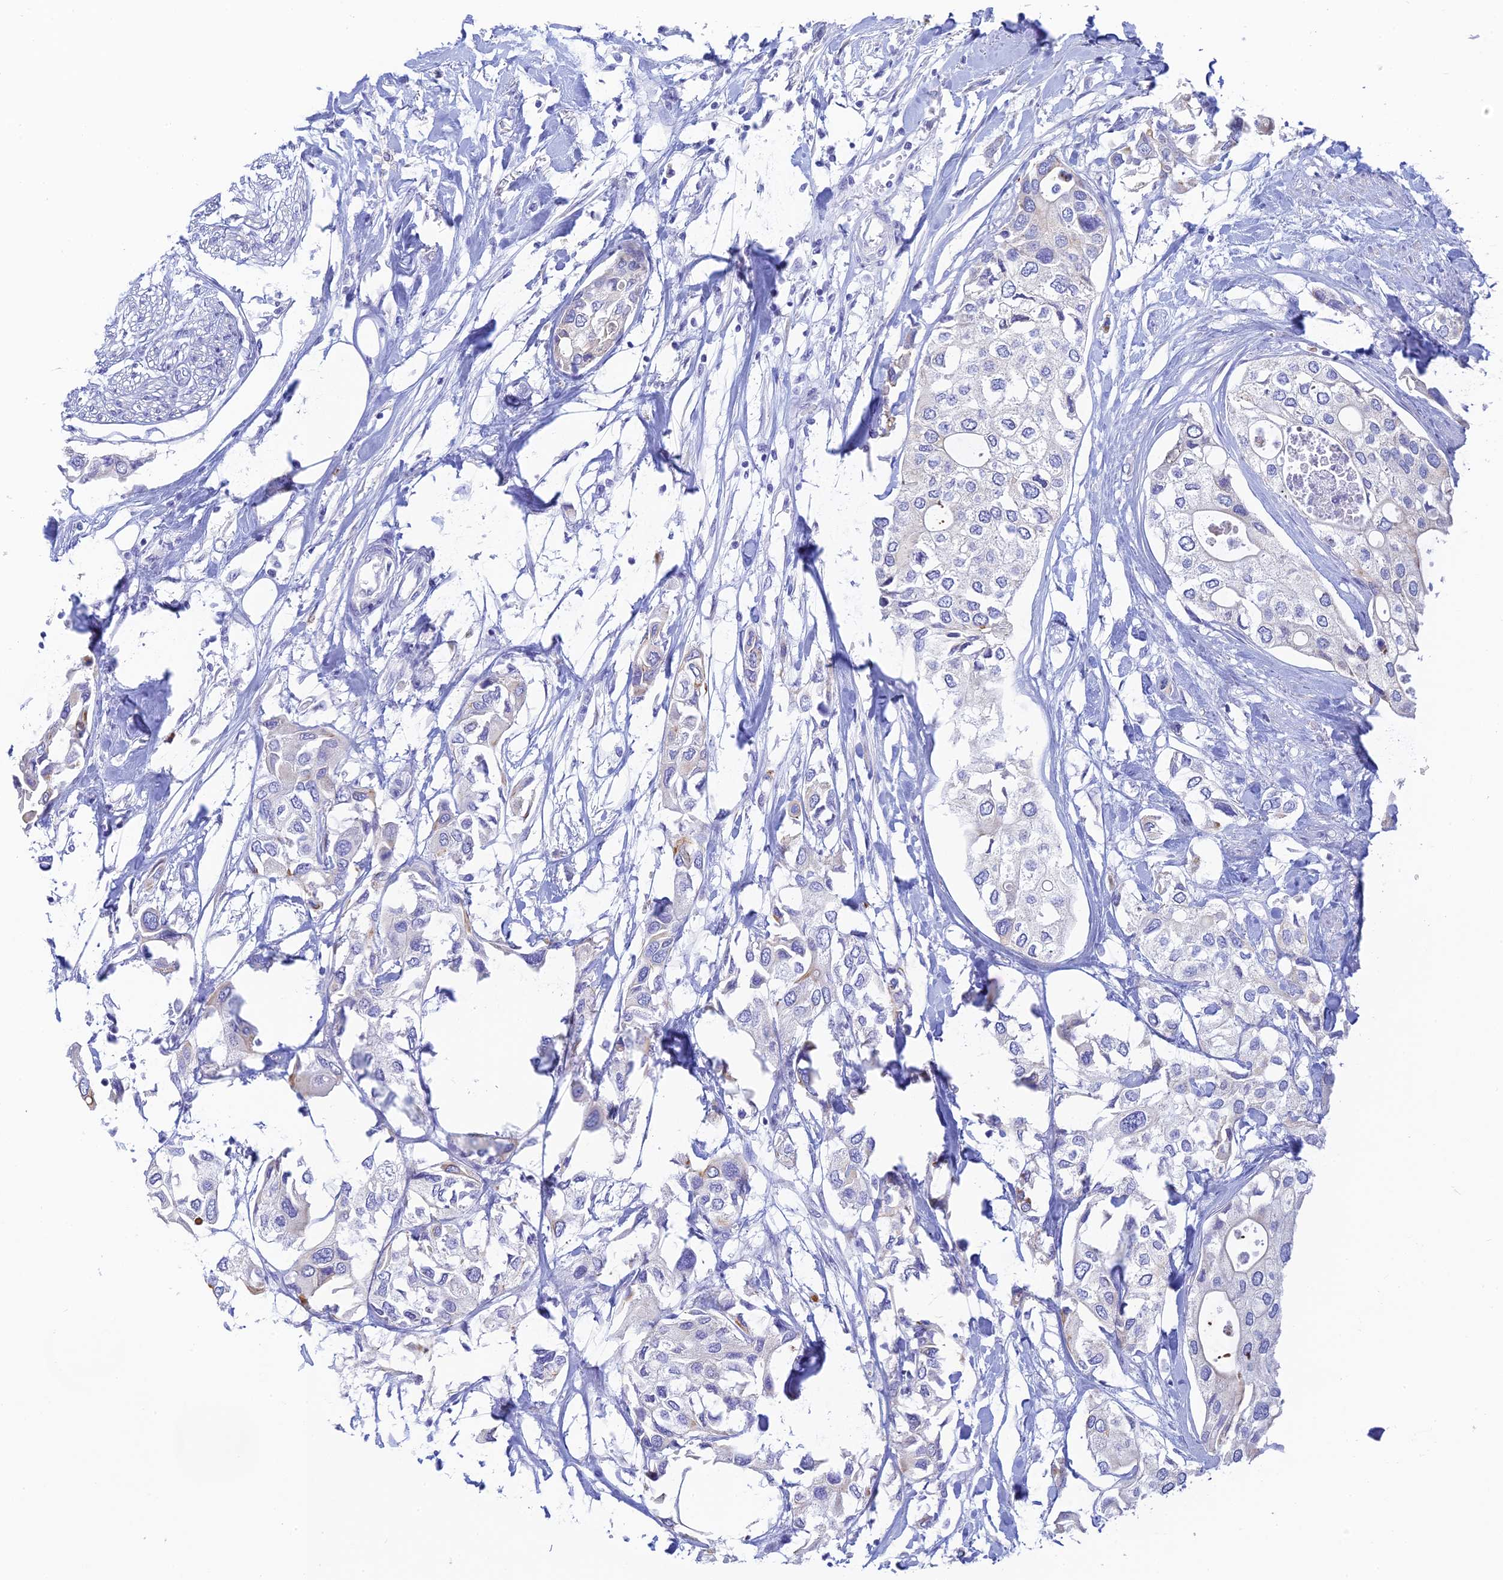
{"staining": {"intensity": "negative", "quantity": "none", "location": "none"}, "tissue": "urothelial cancer", "cell_type": "Tumor cells", "image_type": "cancer", "snomed": [{"axis": "morphology", "description": "Urothelial carcinoma, High grade"}, {"axis": "topography", "description": "Urinary bladder"}], "caption": "Immunohistochemical staining of urothelial carcinoma (high-grade) exhibits no significant positivity in tumor cells. (DAB (3,3'-diaminobenzidine) IHC, high magnification).", "gene": "CEP152", "patient": {"sex": "male", "age": 64}}